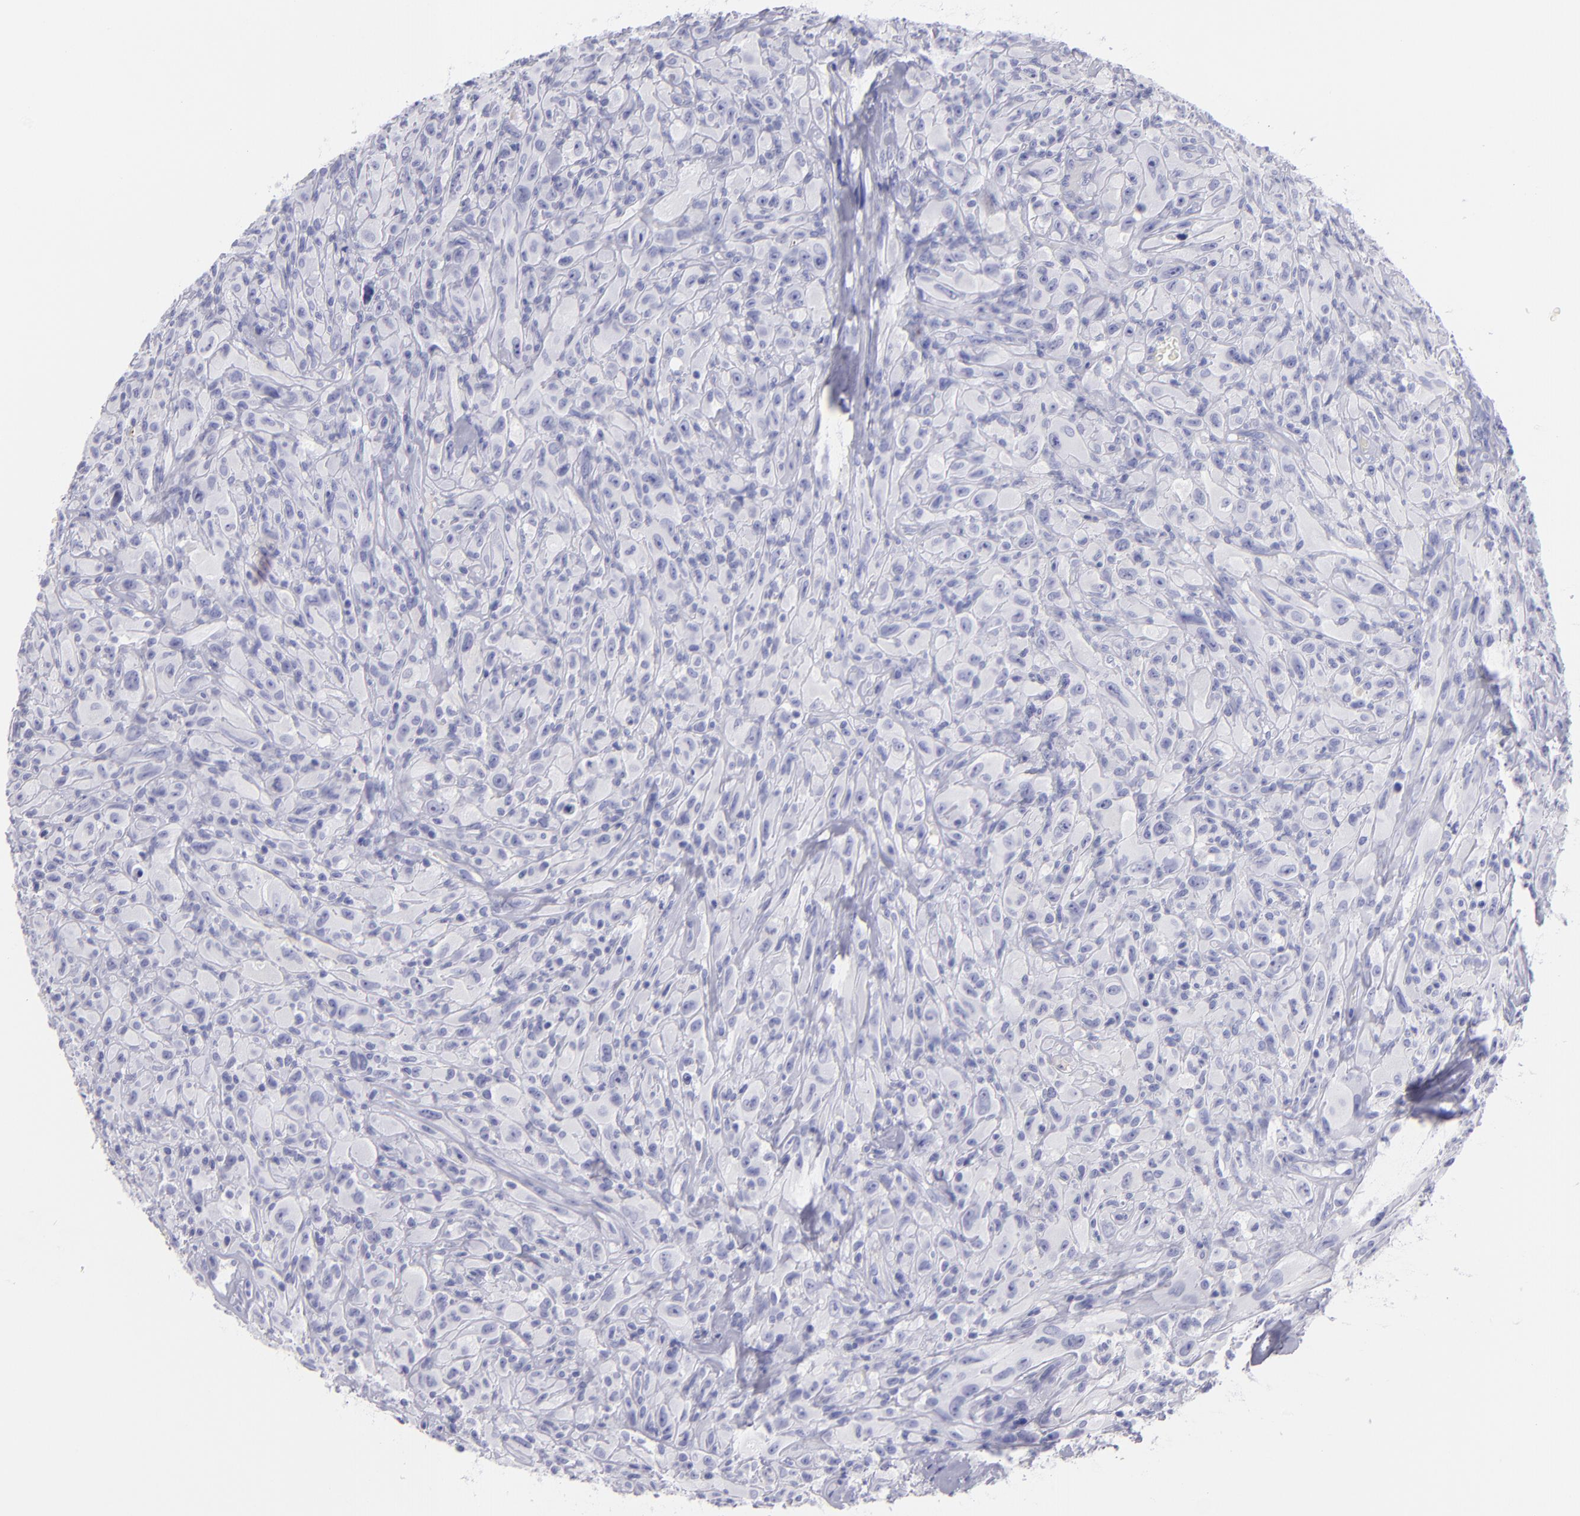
{"staining": {"intensity": "negative", "quantity": "none", "location": "none"}, "tissue": "glioma", "cell_type": "Tumor cells", "image_type": "cancer", "snomed": [{"axis": "morphology", "description": "Glioma, malignant, High grade"}, {"axis": "topography", "description": "Brain"}], "caption": "The photomicrograph shows no significant positivity in tumor cells of glioma.", "gene": "CD82", "patient": {"sex": "male", "age": 48}}